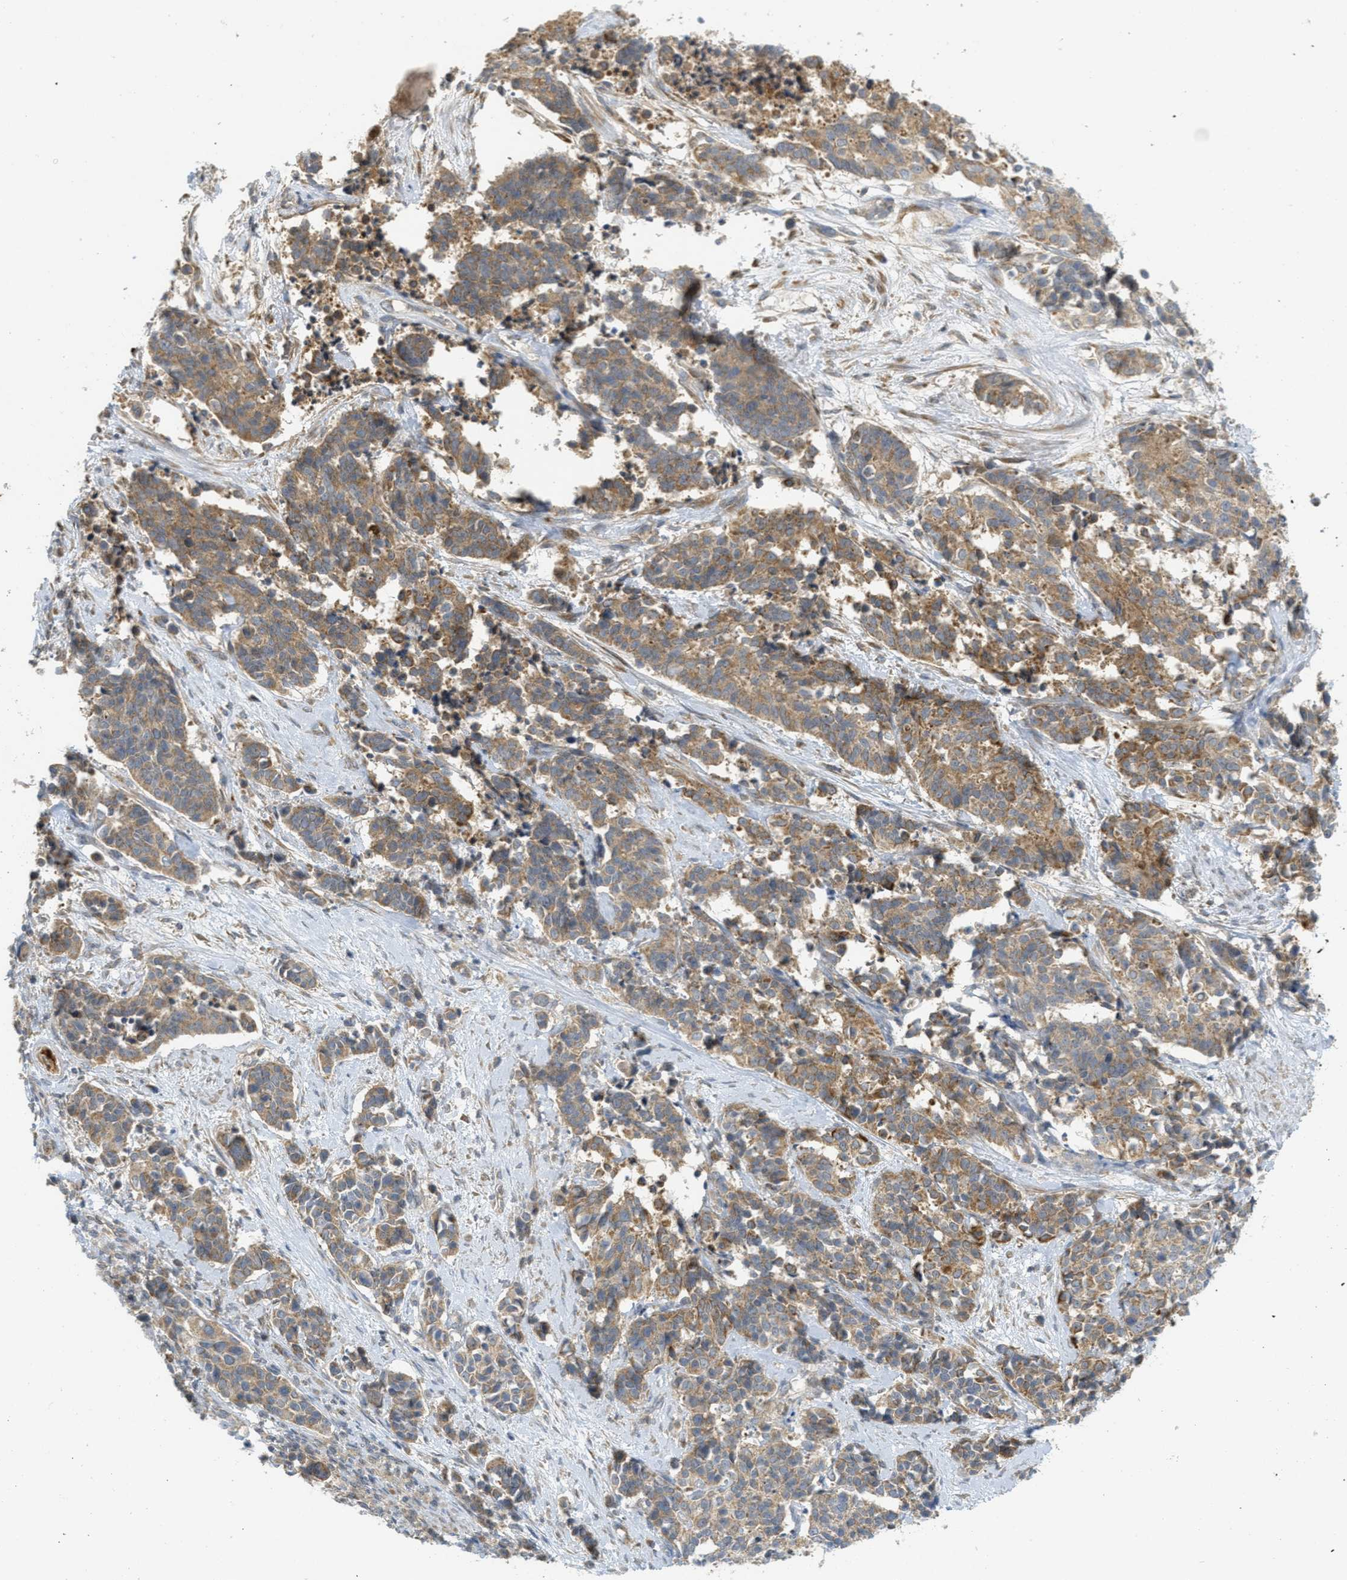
{"staining": {"intensity": "moderate", "quantity": ">75%", "location": "cytoplasmic/membranous"}, "tissue": "cervical cancer", "cell_type": "Tumor cells", "image_type": "cancer", "snomed": [{"axis": "morphology", "description": "Squamous cell carcinoma, NOS"}, {"axis": "topography", "description": "Cervix"}], "caption": "Immunohistochemical staining of human cervical cancer shows medium levels of moderate cytoplasmic/membranous protein expression in about >75% of tumor cells.", "gene": "PROC", "patient": {"sex": "female", "age": 35}}